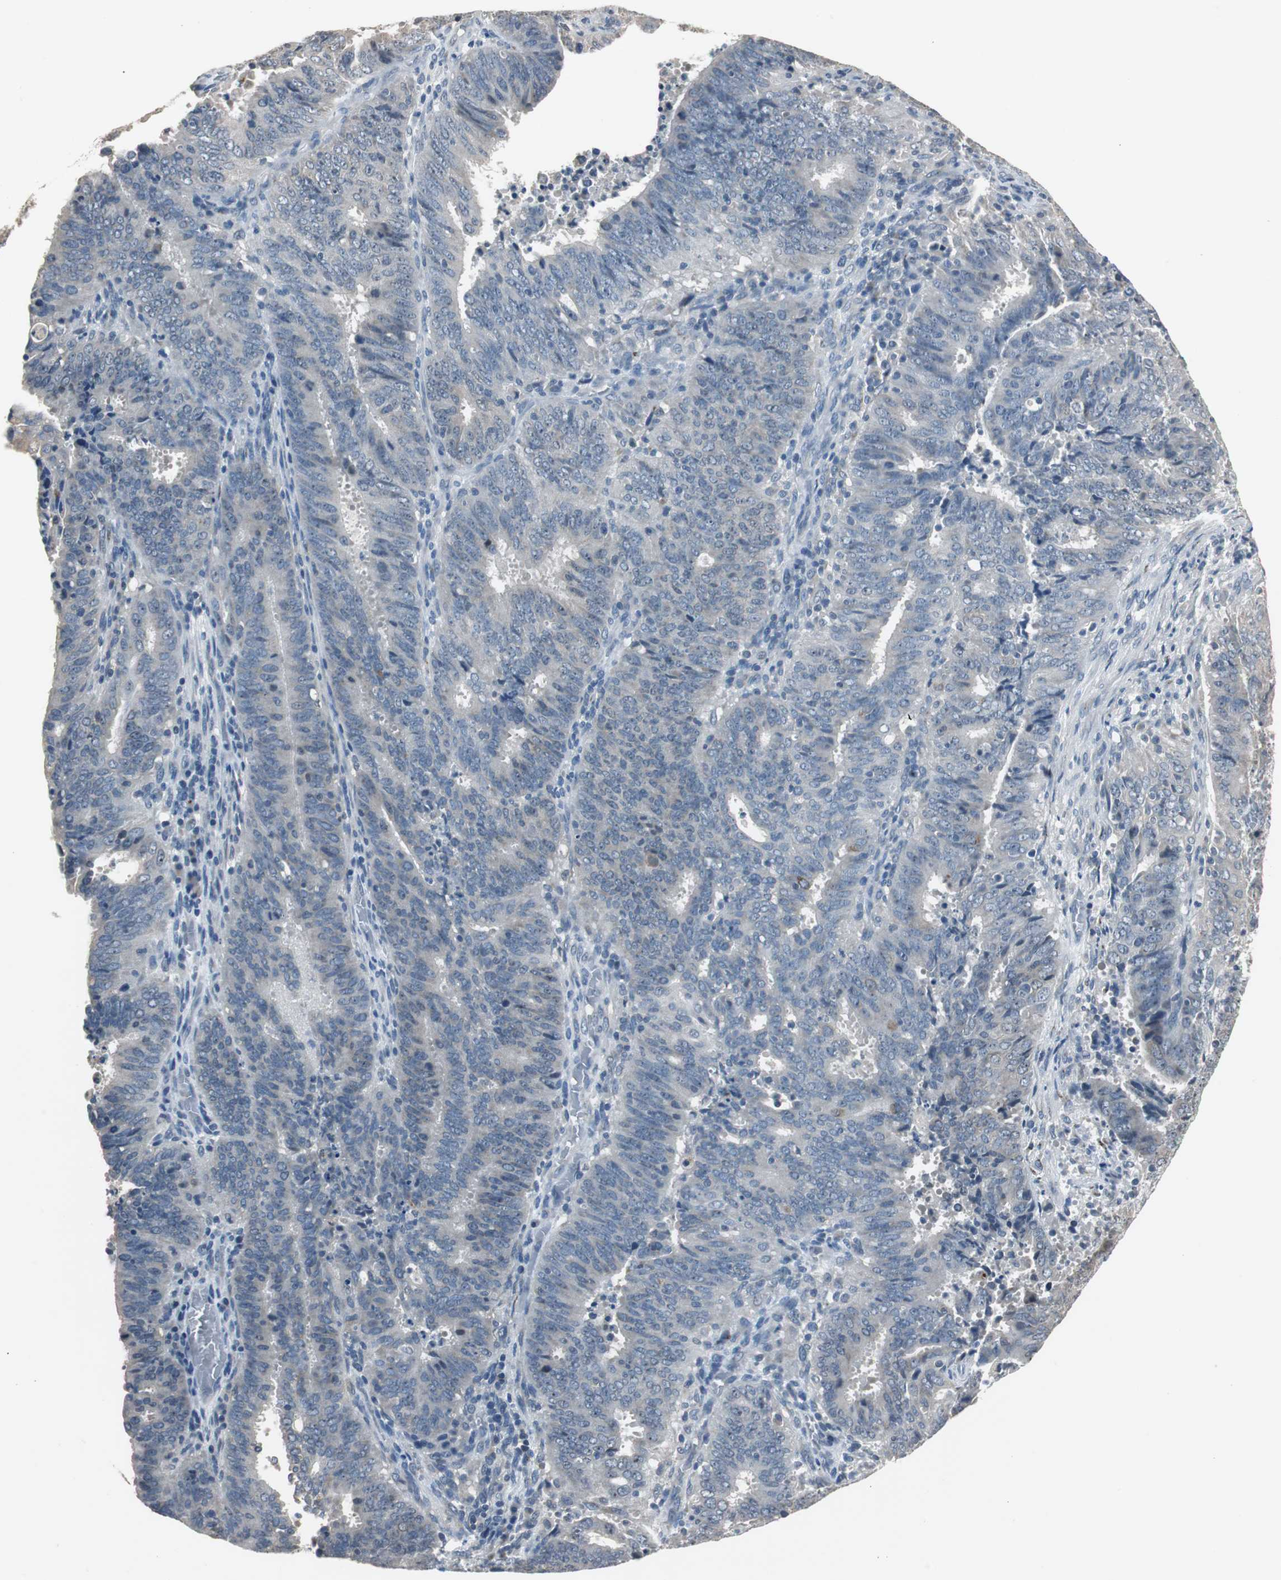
{"staining": {"intensity": "weak", "quantity": "25%-75%", "location": "cytoplasmic/membranous"}, "tissue": "cervical cancer", "cell_type": "Tumor cells", "image_type": "cancer", "snomed": [{"axis": "morphology", "description": "Adenocarcinoma, NOS"}, {"axis": "topography", "description": "Cervix"}], "caption": "Immunohistochemistry photomicrograph of cervical adenocarcinoma stained for a protein (brown), which exhibits low levels of weak cytoplasmic/membranous expression in approximately 25%-75% of tumor cells.", "gene": "PCYT1B", "patient": {"sex": "female", "age": 44}}